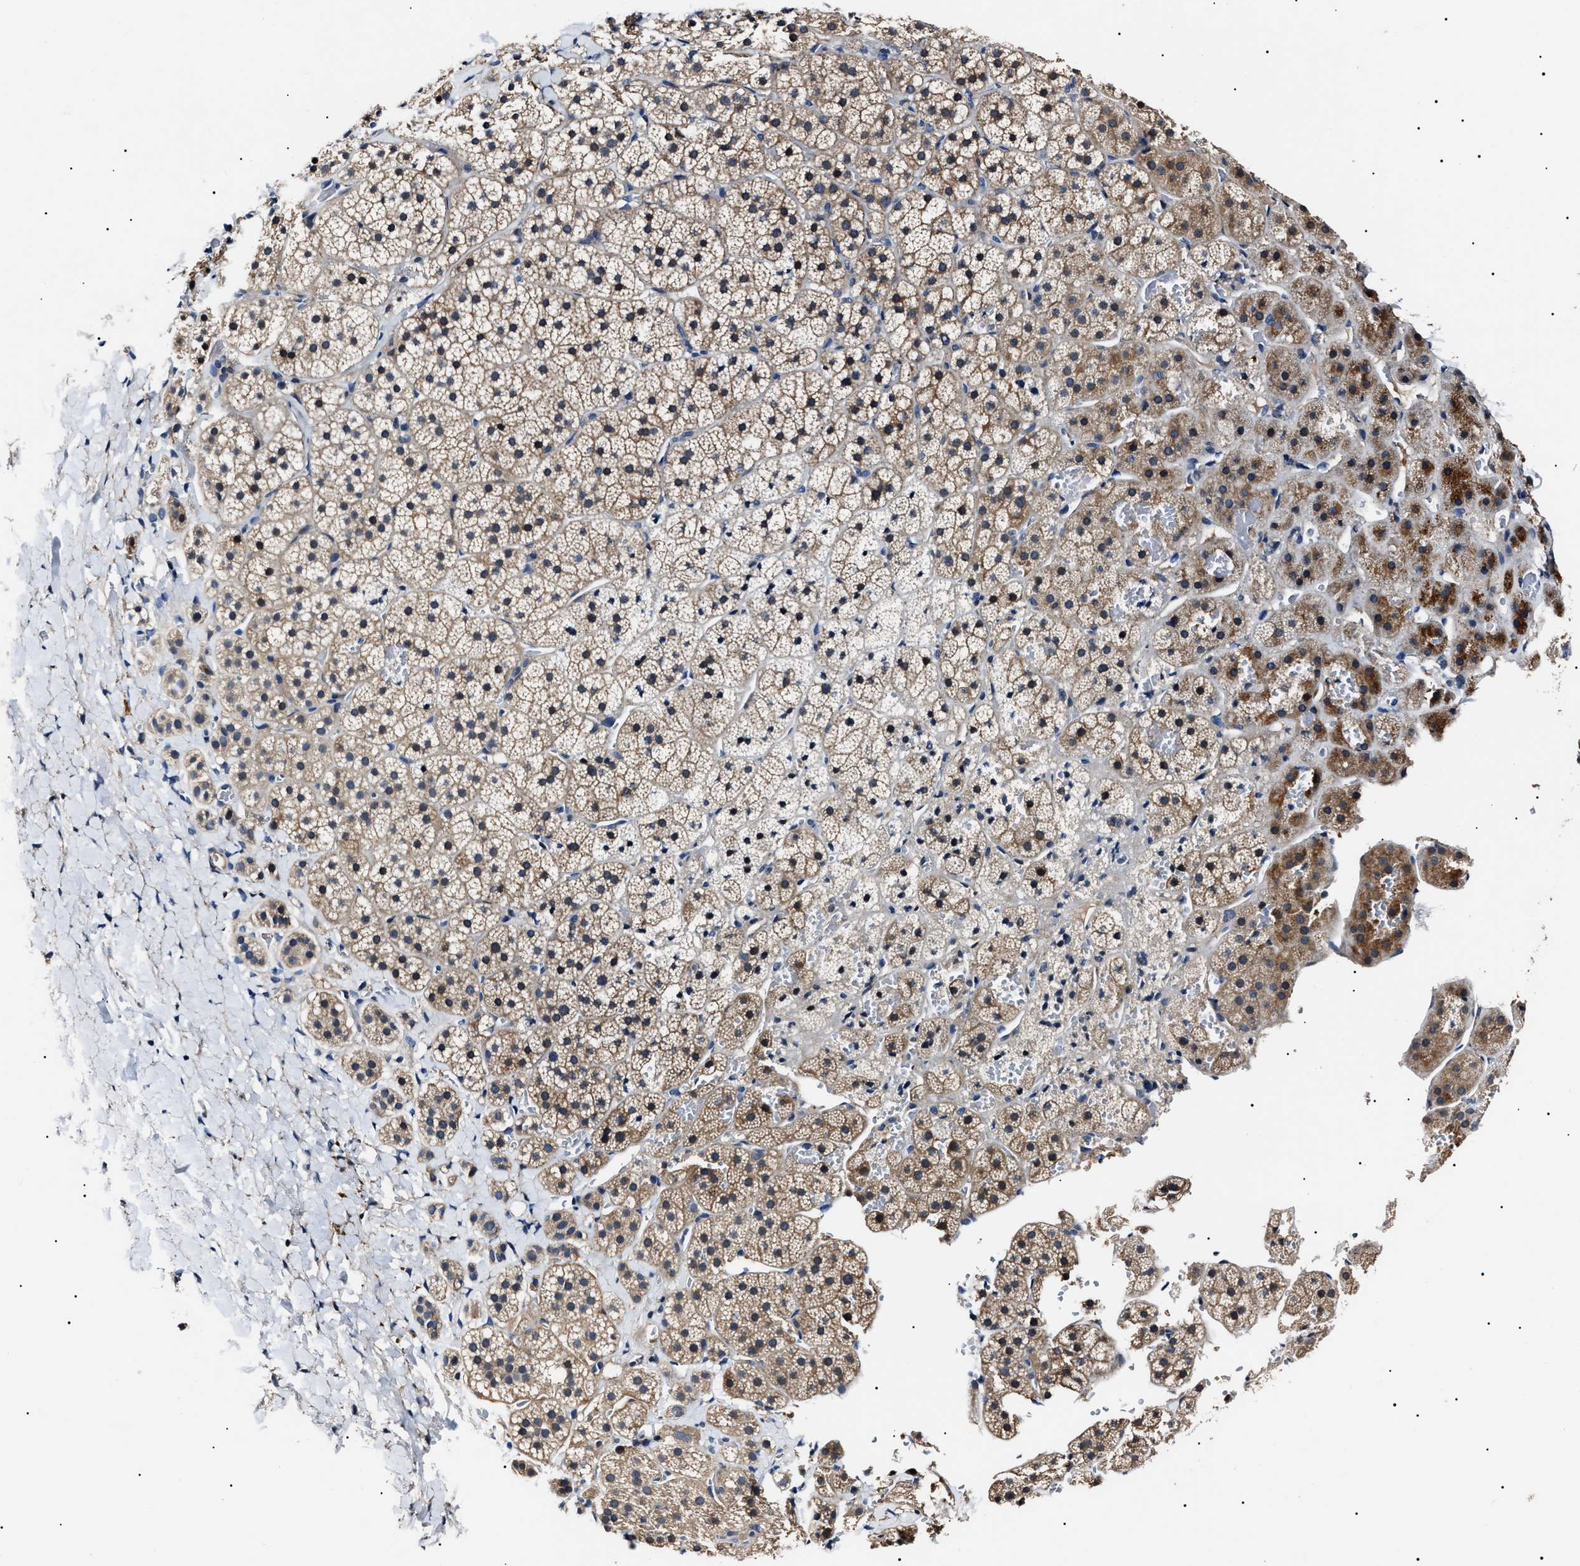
{"staining": {"intensity": "moderate", "quantity": "25%-75%", "location": "cytoplasmic/membranous"}, "tissue": "adrenal gland", "cell_type": "Glandular cells", "image_type": "normal", "snomed": [{"axis": "morphology", "description": "Normal tissue, NOS"}, {"axis": "topography", "description": "Adrenal gland"}], "caption": "Immunohistochemical staining of unremarkable human adrenal gland displays moderate cytoplasmic/membranous protein positivity in about 25%-75% of glandular cells. (IHC, brightfield microscopy, high magnification).", "gene": "IFT81", "patient": {"sex": "female", "age": 44}}